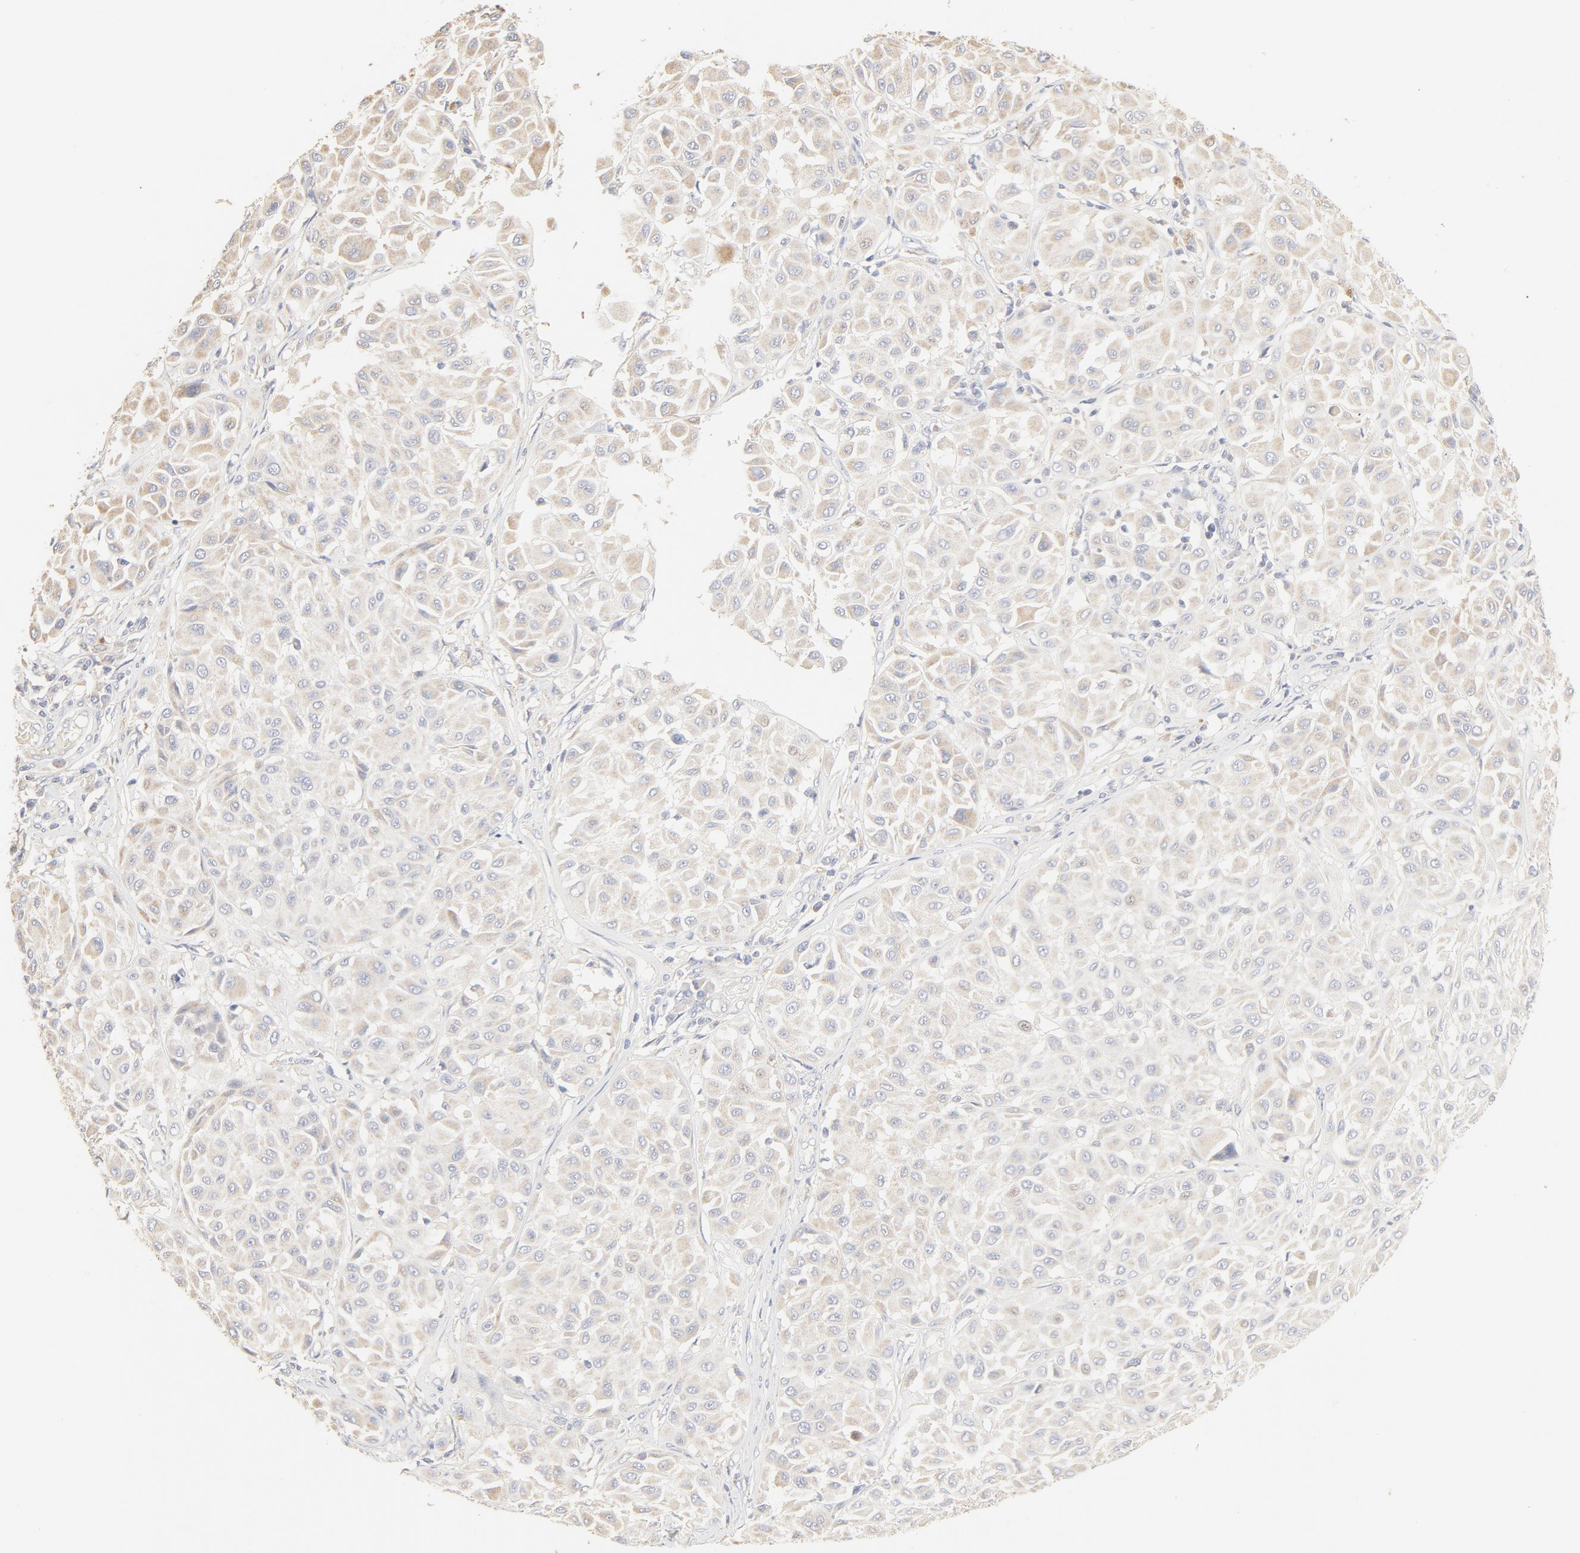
{"staining": {"intensity": "negative", "quantity": "none", "location": "none"}, "tissue": "melanoma", "cell_type": "Tumor cells", "image_type": "cancer", "snomed": [{"axis": "morphology", "description": "Malignant melanoma, Metastatic site"}, {"axis": "topography", "description": "Soft tissue"}], "caption": "High power microscopy photomicrograph of an immunohistochemistry (IHC) photomicrograph of malignant melanoma (metastatic site), revealing no significant staining in tumor cells.", "gene": "FCGBP", "patient": {"sex": "male", "age": 41}}